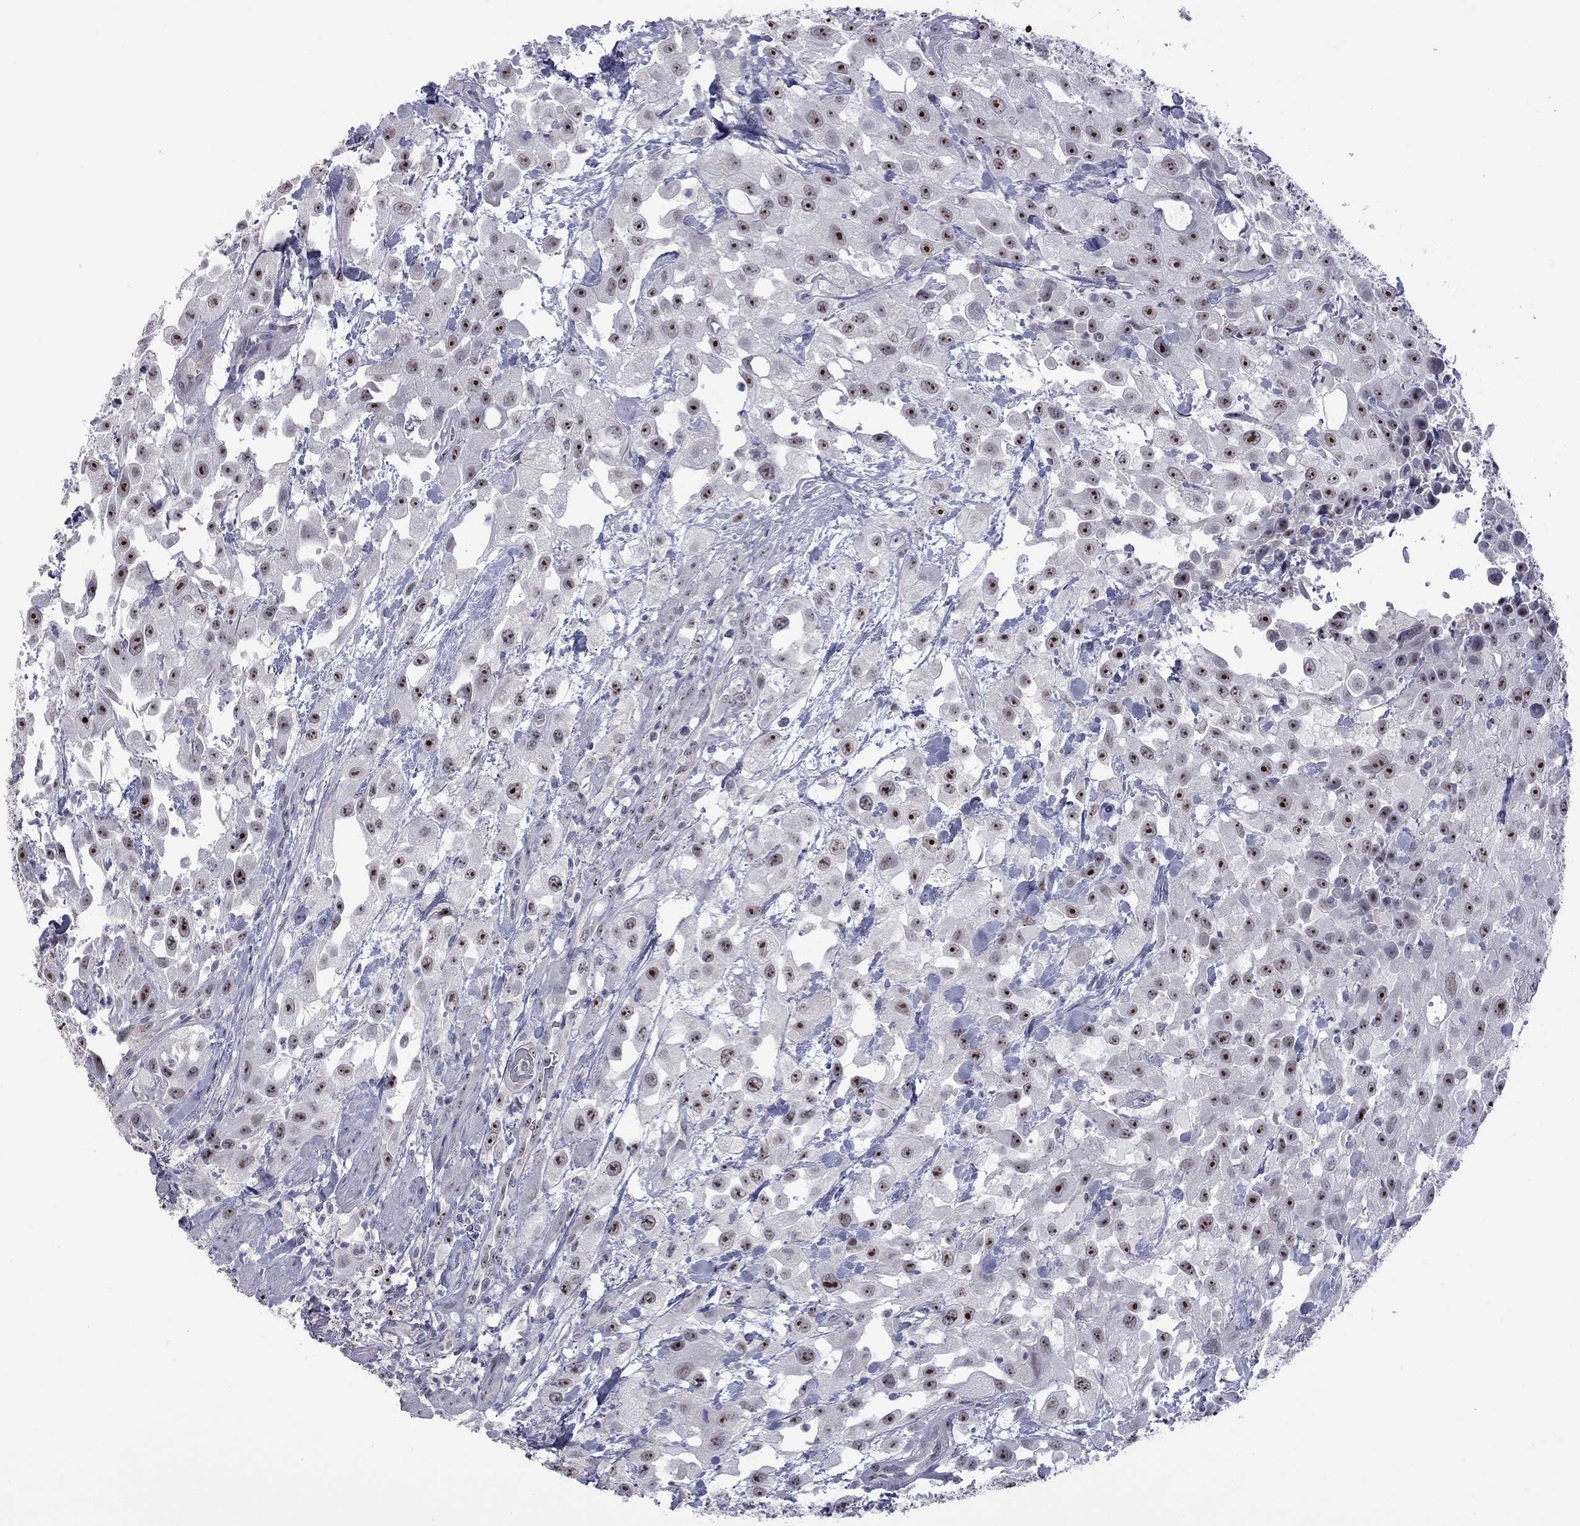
{"staining": {"intensity": "strong", "quantity": ">75%", "location": "nuclear"}, "tissue": "urothelial cancer", "cell_type": "Tumor cells", "image_type": "cancer", "snomed": [{"axis": "morphology", "description": "Urothelial carcinoma, High grade"}, {"axis": "topography", "description": "Urinary bladder"}], "caption": "Immunohistochemistry (IHC) of urothelial cancer reveals high levels of strong nuclear positivity in about >75% of tumor cells. The protein is shown in brown color, while the nuclei are stained blue.", "gene": "GSG1L", "patient": {"sex": "male", "age": 79}}